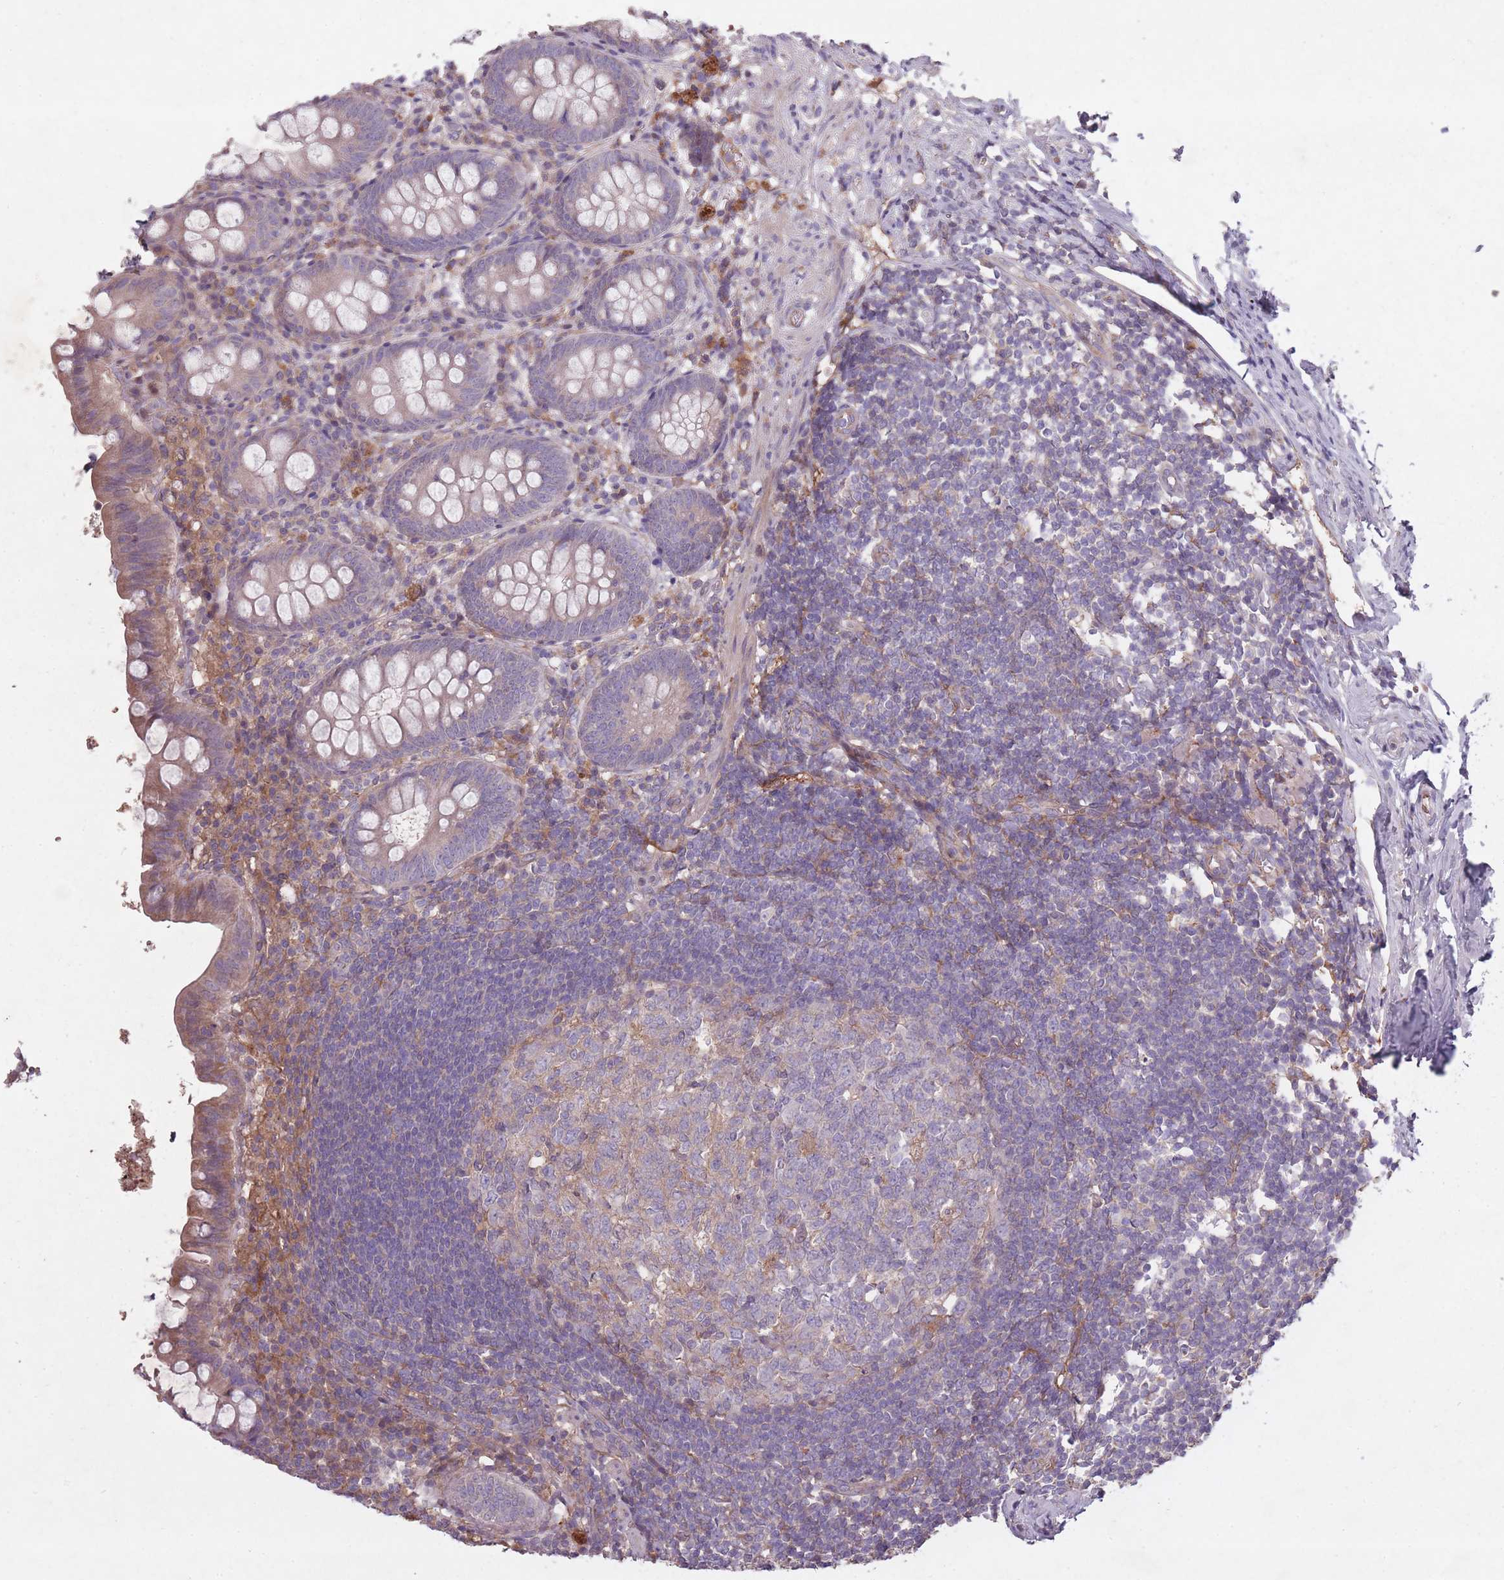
{"staining": {"intensity": "negative", "quantity": "none", "location": "none"}, "tissue": "appendix", "cell_type": "Glandular cells", "image_type": "normal", "snomed": [{"axis": "morphology", "description": "Normal tissue, NOS"}, {"axis": "topography", "description": "Appendix"}], "caption": "An immunohistochemistry micrograph of normal appendix is shown. There is no staining in glandular cells of appendix. (DAB immunohistochemistry, high magnification).", "gene": "OR2V1", "patient": {"sex": "female", "age": 51}}